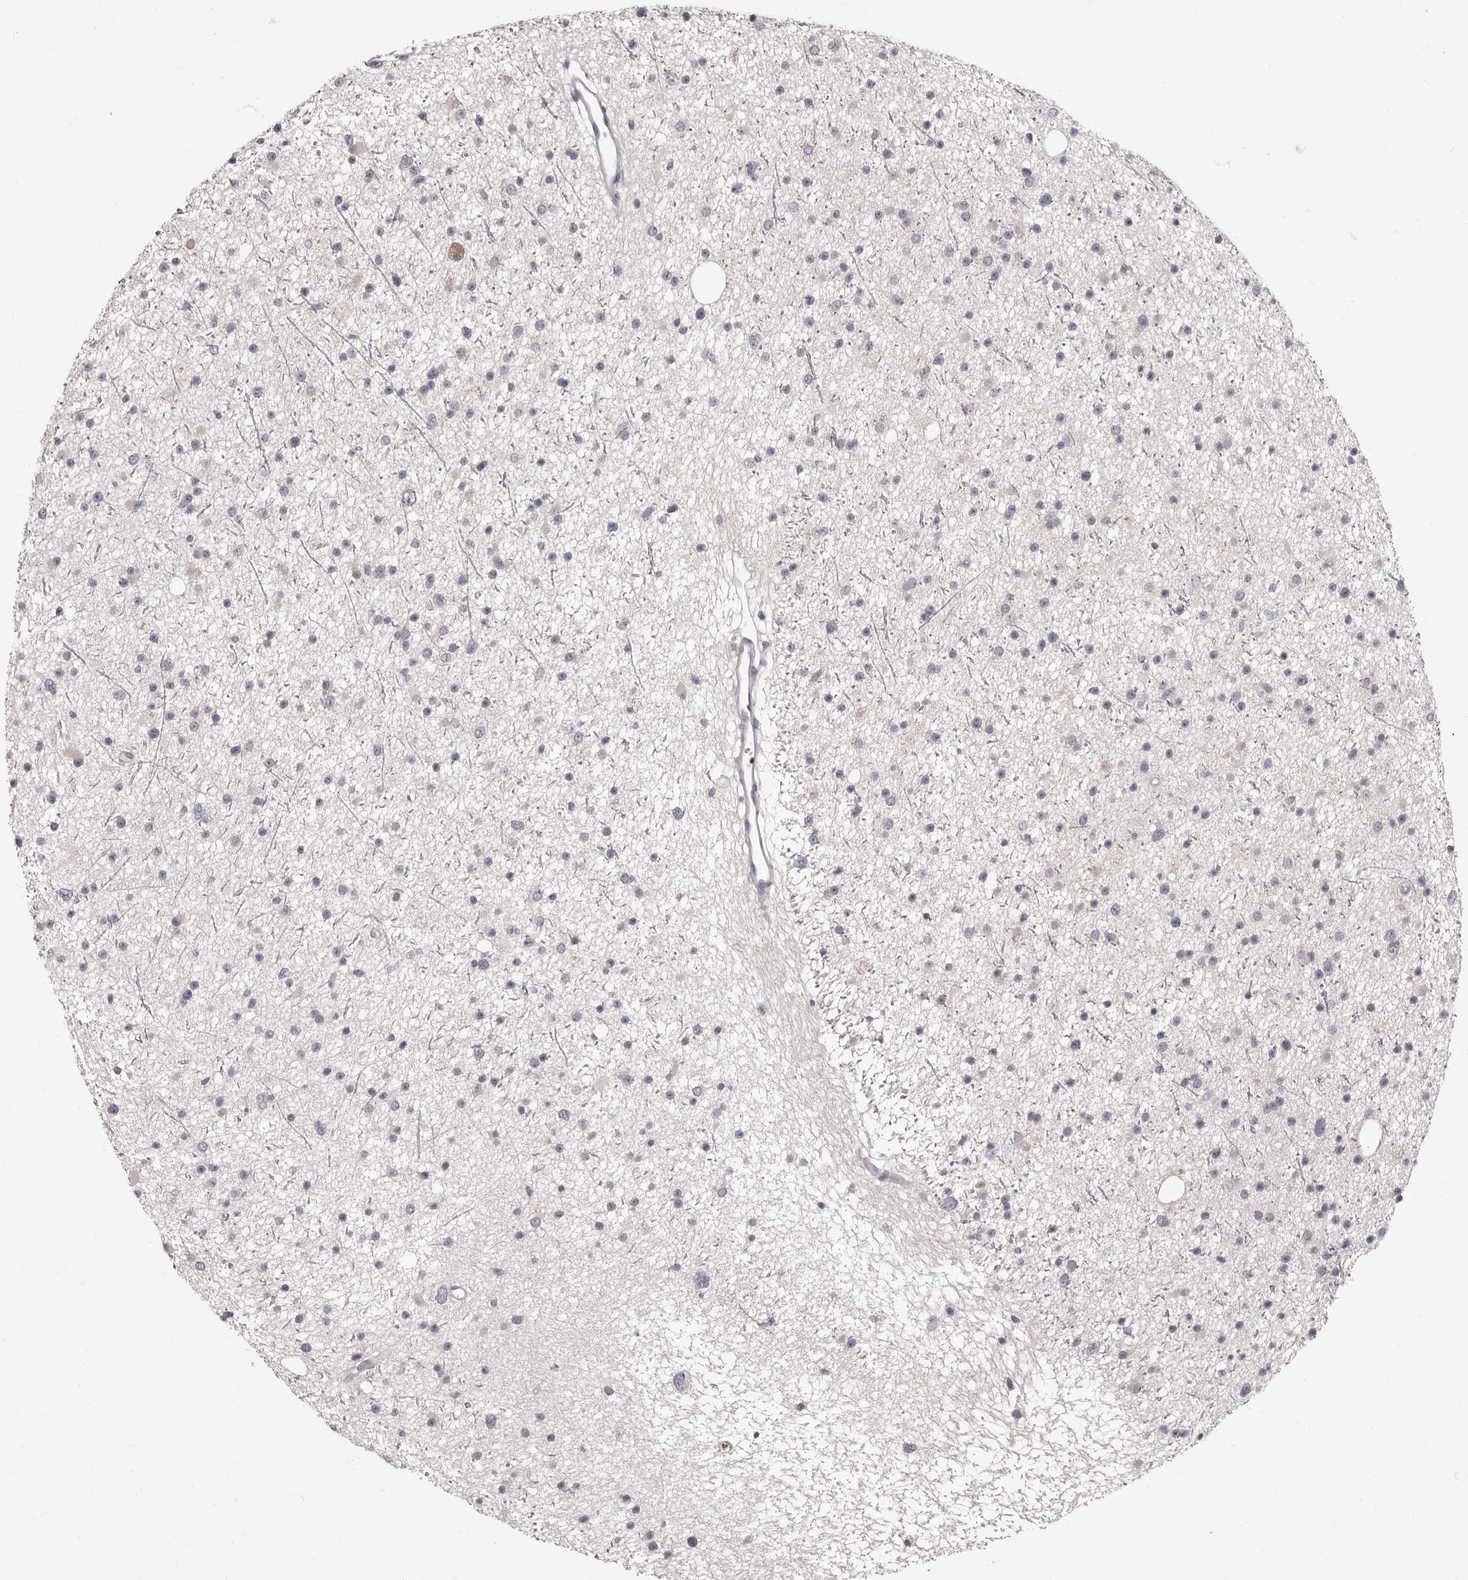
{"staining": {"intensity": "negative", "quantity": "none", "location": "none"}, "tissue": "glioma", "cell_type": "Tumor cells", "image_type": "cancer", "snomed": [{"axis": "morphology", "description": "Glioma, malignant, Low grade"}, {"axis": "topography", "description": "Cerebral cortex"}], "caption": "Immunohistochemical staining of human malignant low-grade glioma displays no significant staining in tumor cells.", "gene": "APEH", "patient": {"sex": "female", "age": 39}}